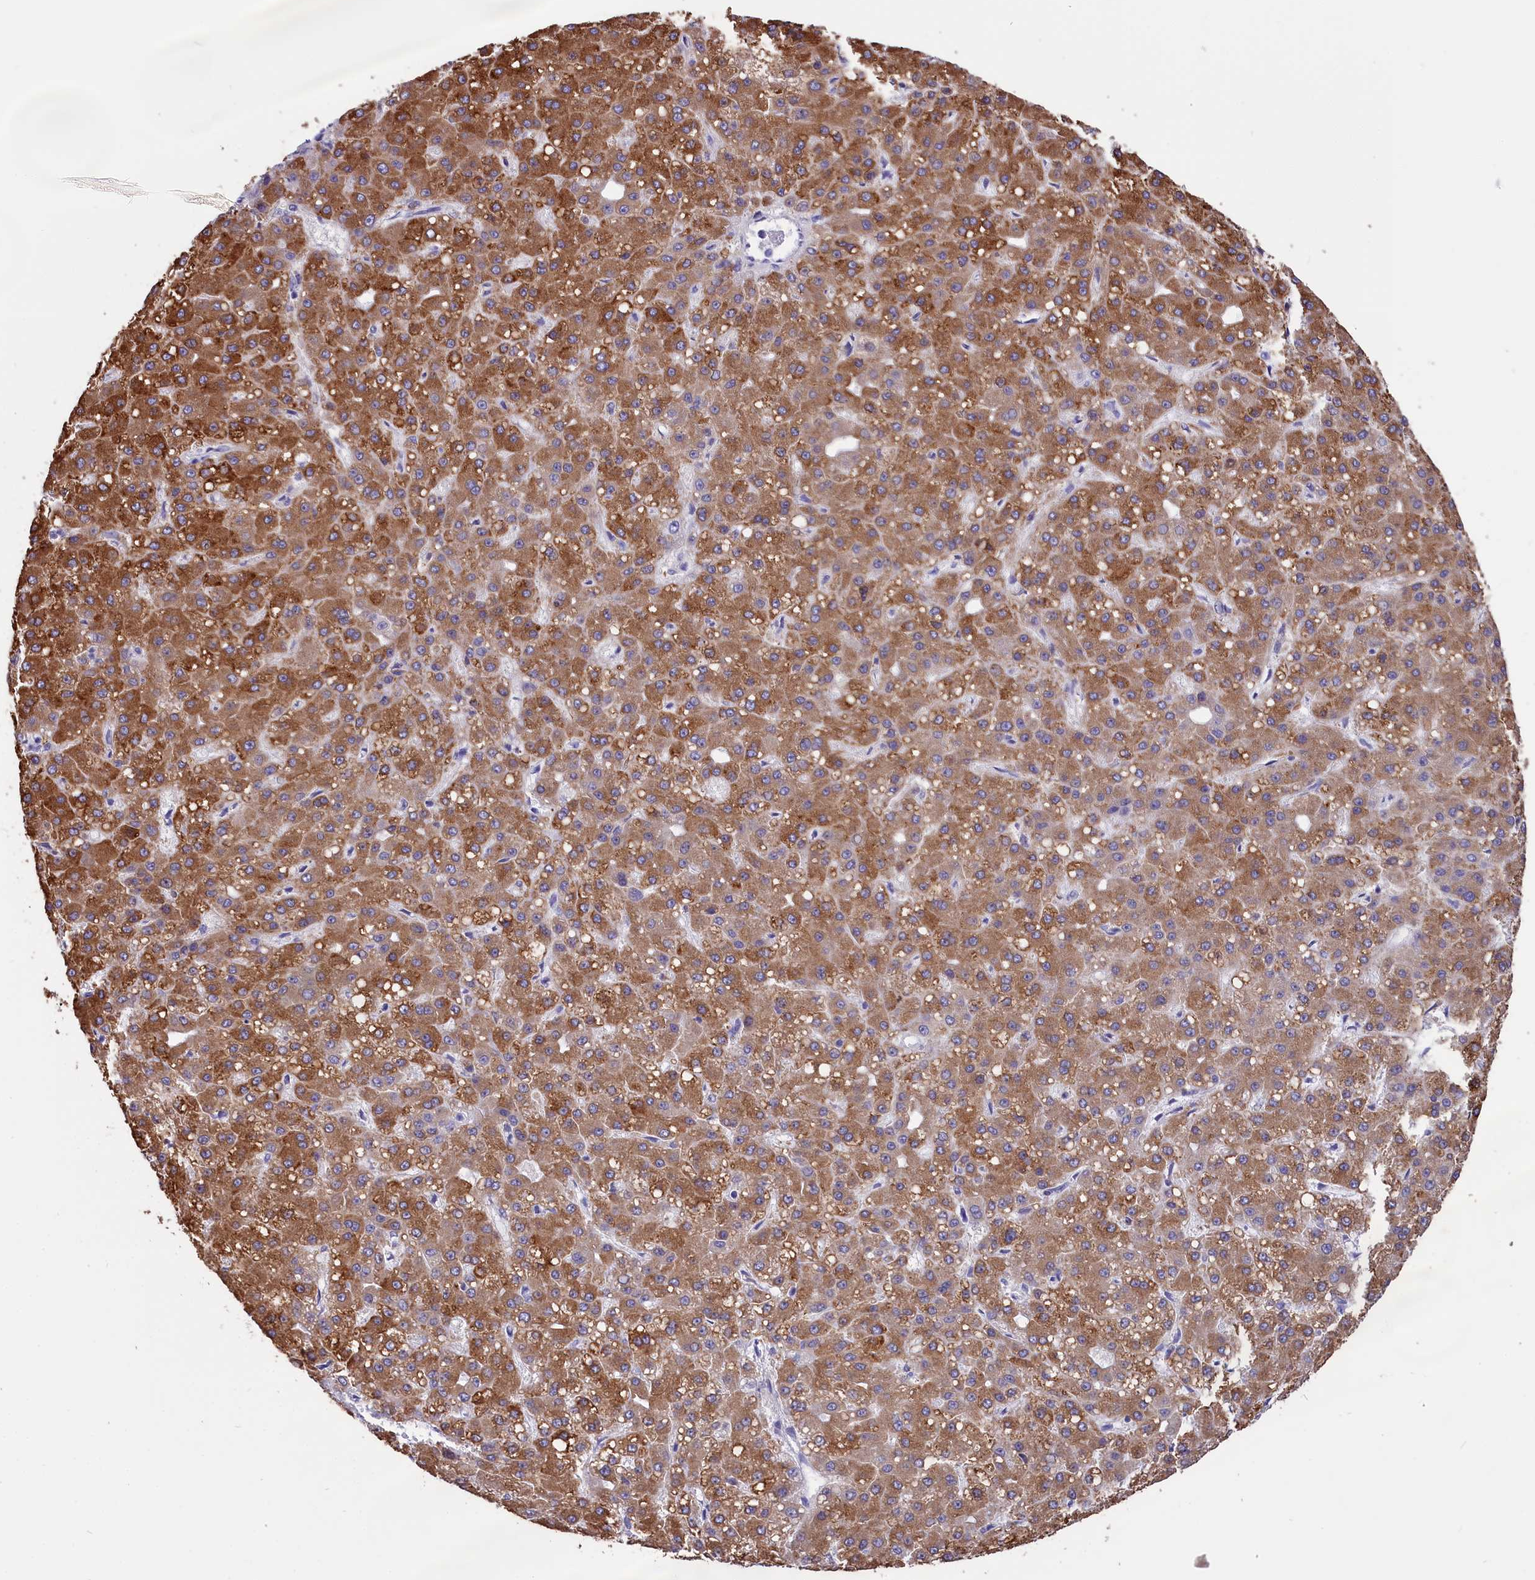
{"staining": {"intensity": "moderate", "quantity": ">75%", "location": "cytoplasmic/membranous"}, "tissue": "liver cancer", "cell_type": "Tumor cells", "image_type": "cancer", "snomed": [{"axis": "morphology", "description": "Carcinoma, Hepatocellular, NOS"}, {"axis": "topography", "description": "Liver"}], "caption": "Protein expression by immunohistochemistry (IHC) demonstrates moderate cytoplasmic/membranous positivity in about >75% of tumor cells in liver cancer.", "gene": "CYP2U1", "patient": {"sex": "male", "age": 67}}